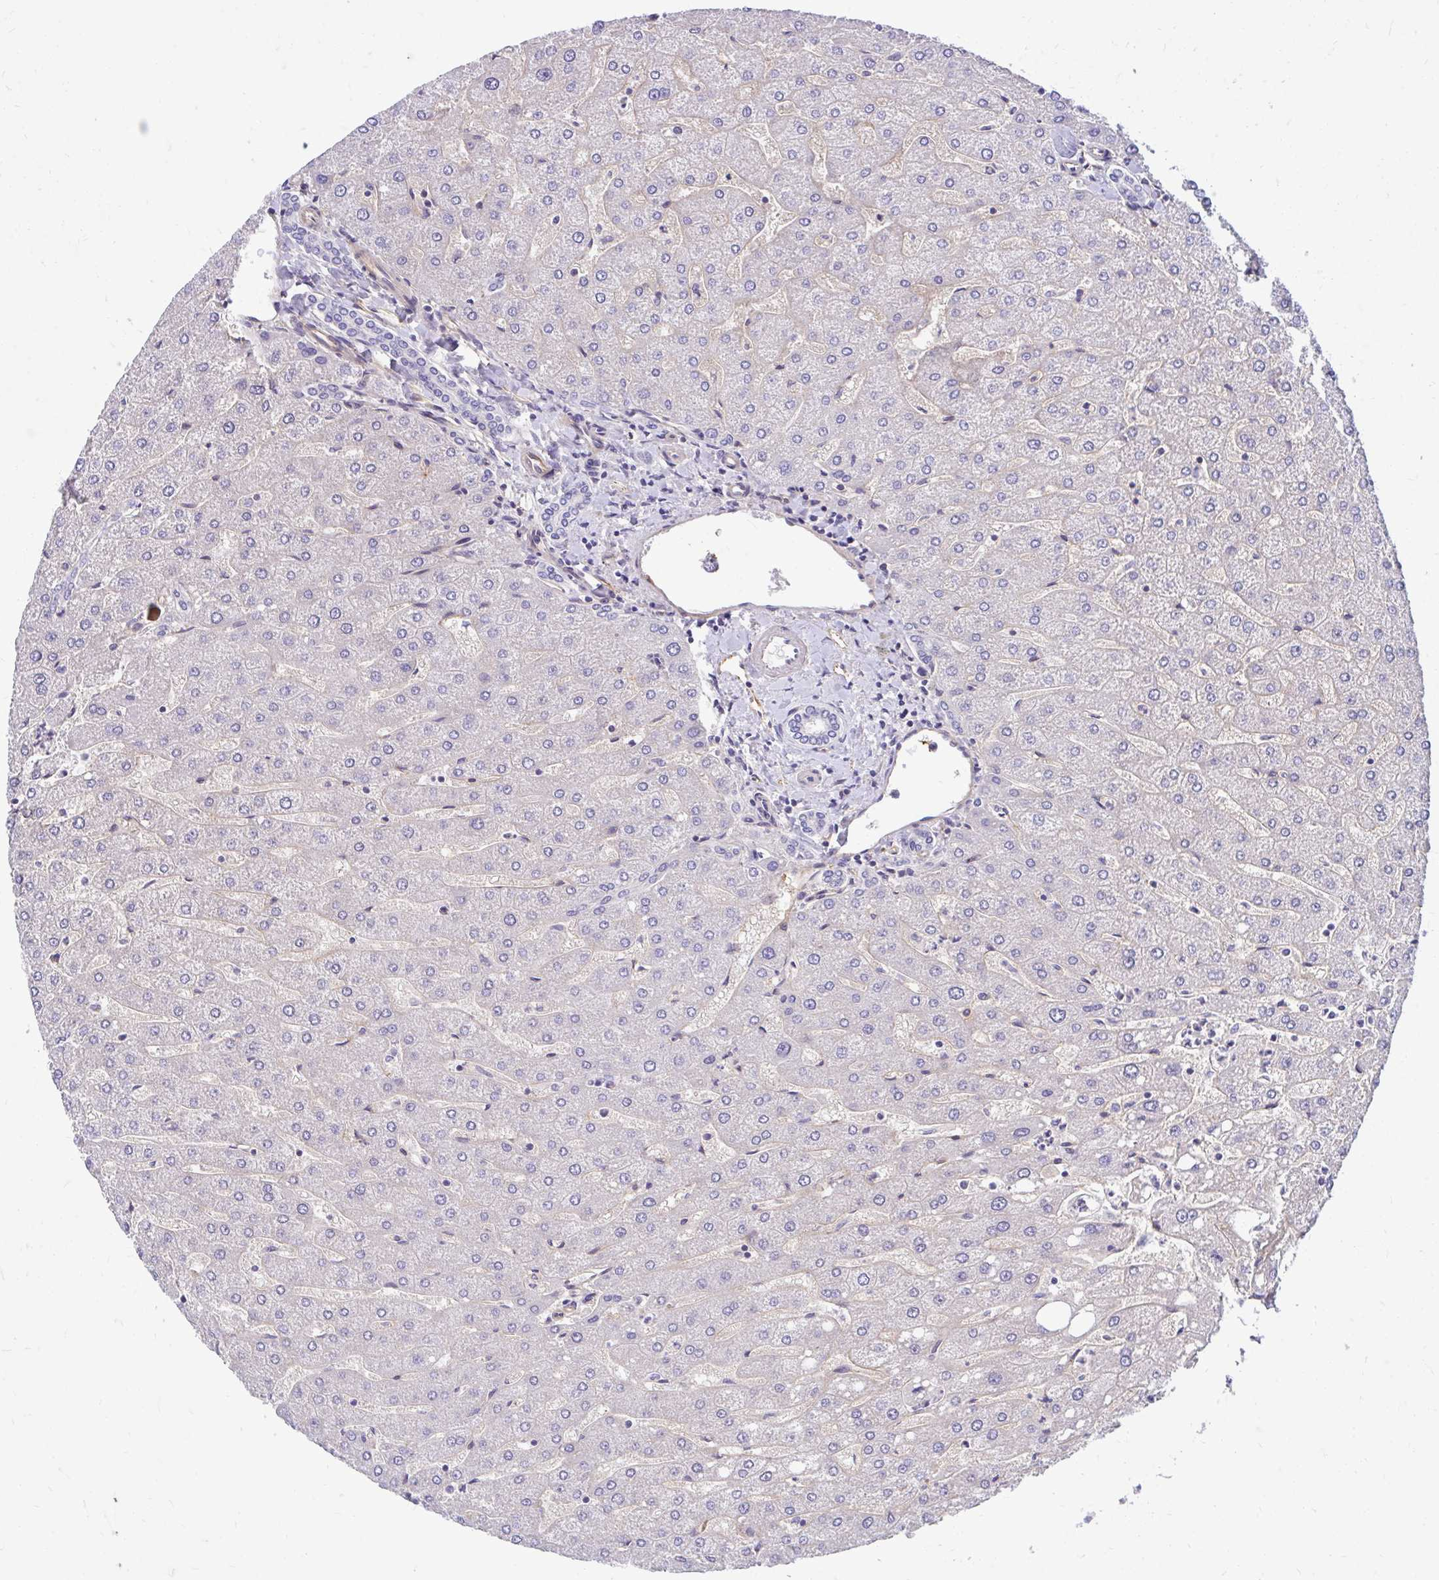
{"staining": {"intensity": "negative", "quantity": "none", "location": "none"}, "tissue": "liver", "cell_type": "Cholangiocytes", "image_type": "normal", "snomed": [{"axis": "morphology", "description": "Normal tissue, NOS"}, {"axis": "topography", "description": "Liver"}], "caption": "DAB (3,3'-diaminobenzidine) immunohistochemical staining of normal liver reveals no significant staining in cholangiocytes. (DAB (3,3'-diaminobenzidine) immunohistochemistry (IHC) visualized using brightfield microscopy, high magnification).", "gene": "ESPNL", "patient": {"sex": "male", "age": 67}}